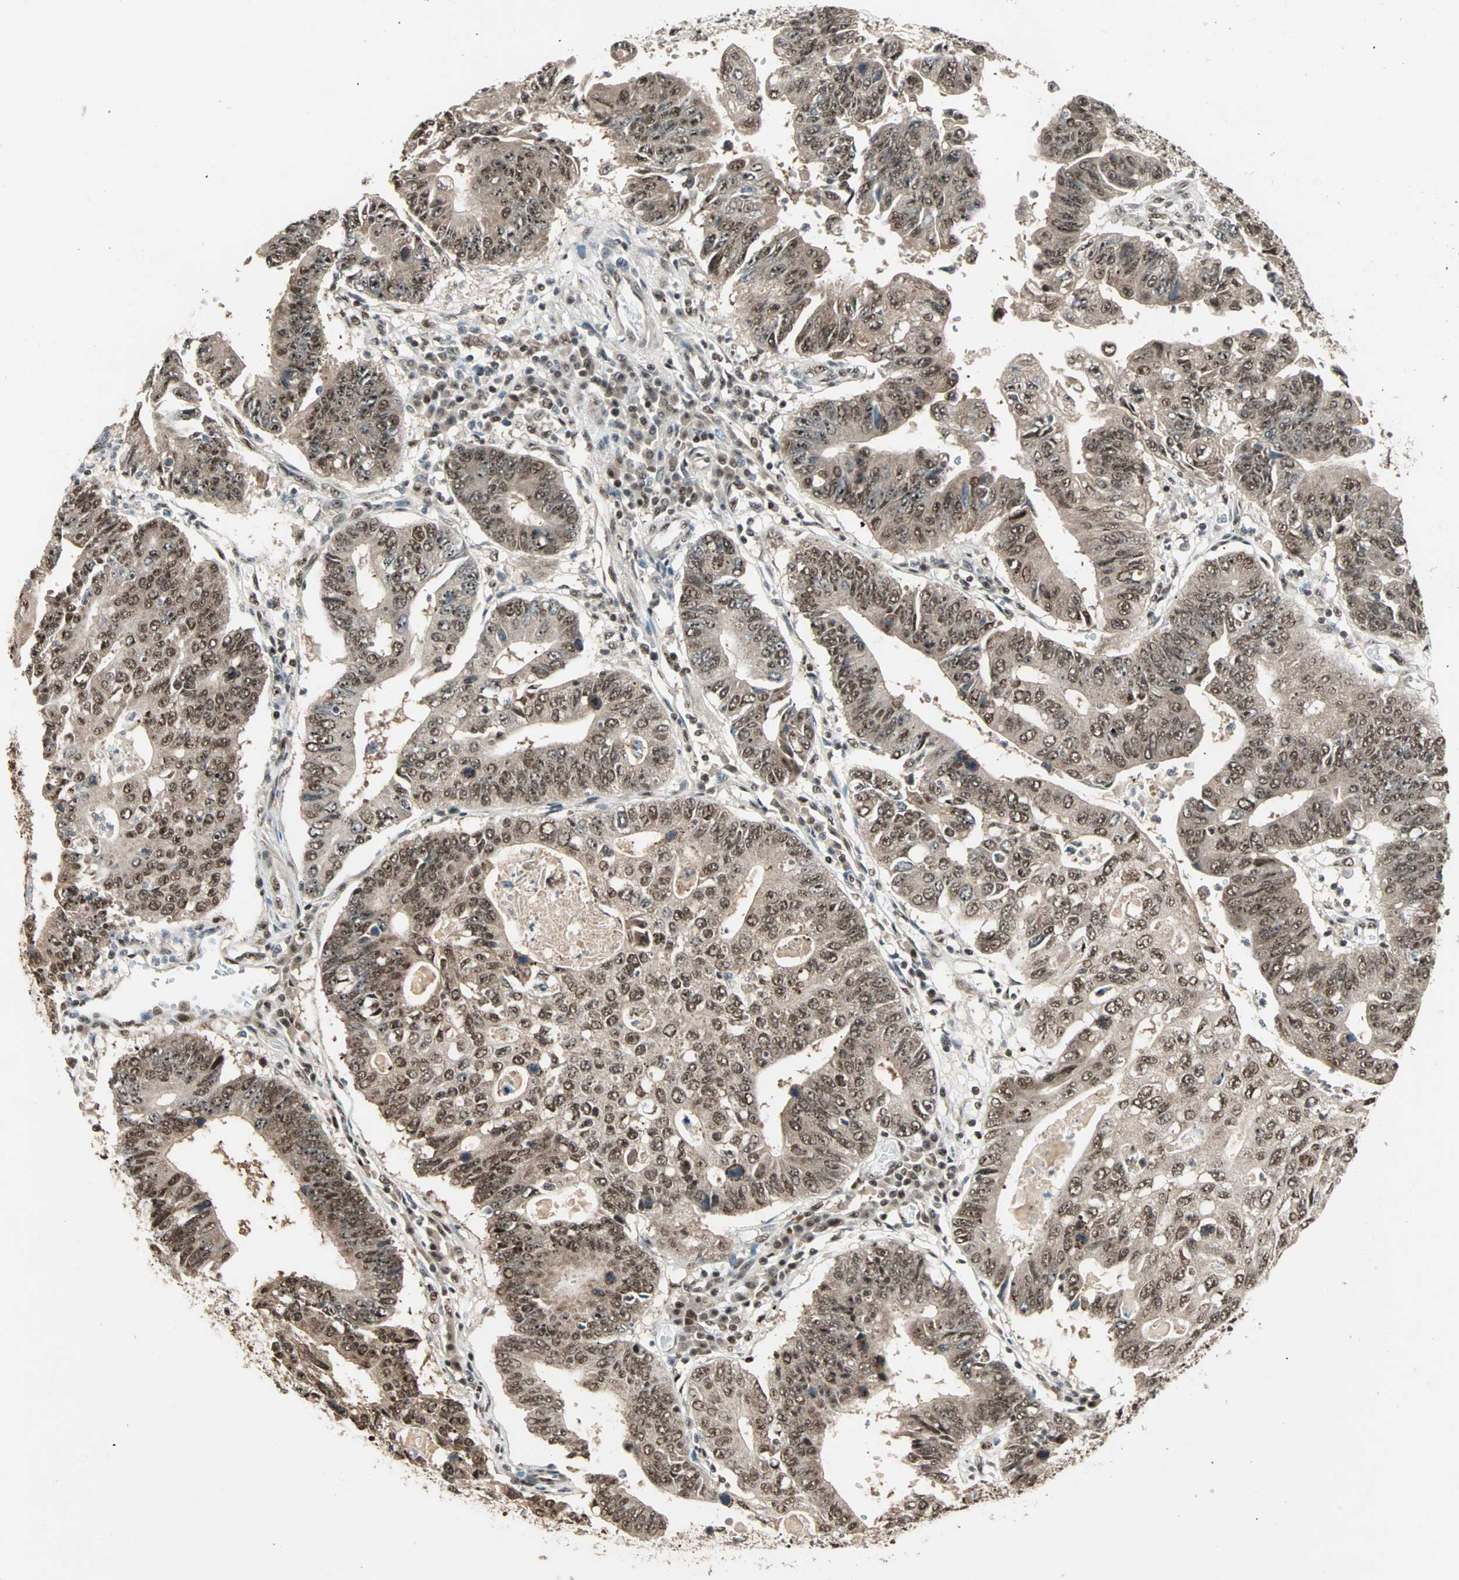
{"staining": {"intensity": "moderate", "quantity": ">75%", "location": "cytoplasmic/membranous,nuclear"}, "tissue": "stomach cancer", "cell_type": "Tumor cells", "image_type": "cancer", "snomed": [{"axis": "morphology", "description": "Adenocarcinoma, NOS"}, {"axis": "topography", "description": "Stomach"}], "caption": "Stomach cancer stained with DAB immunohistochemistry demonstrates medium levels of moderate cytoplasmic/membranous and nuclear expression in approximately >75% of tumor cells.", "gene": "ZNF44", "patient": {"sex": "male", "age": 59}}